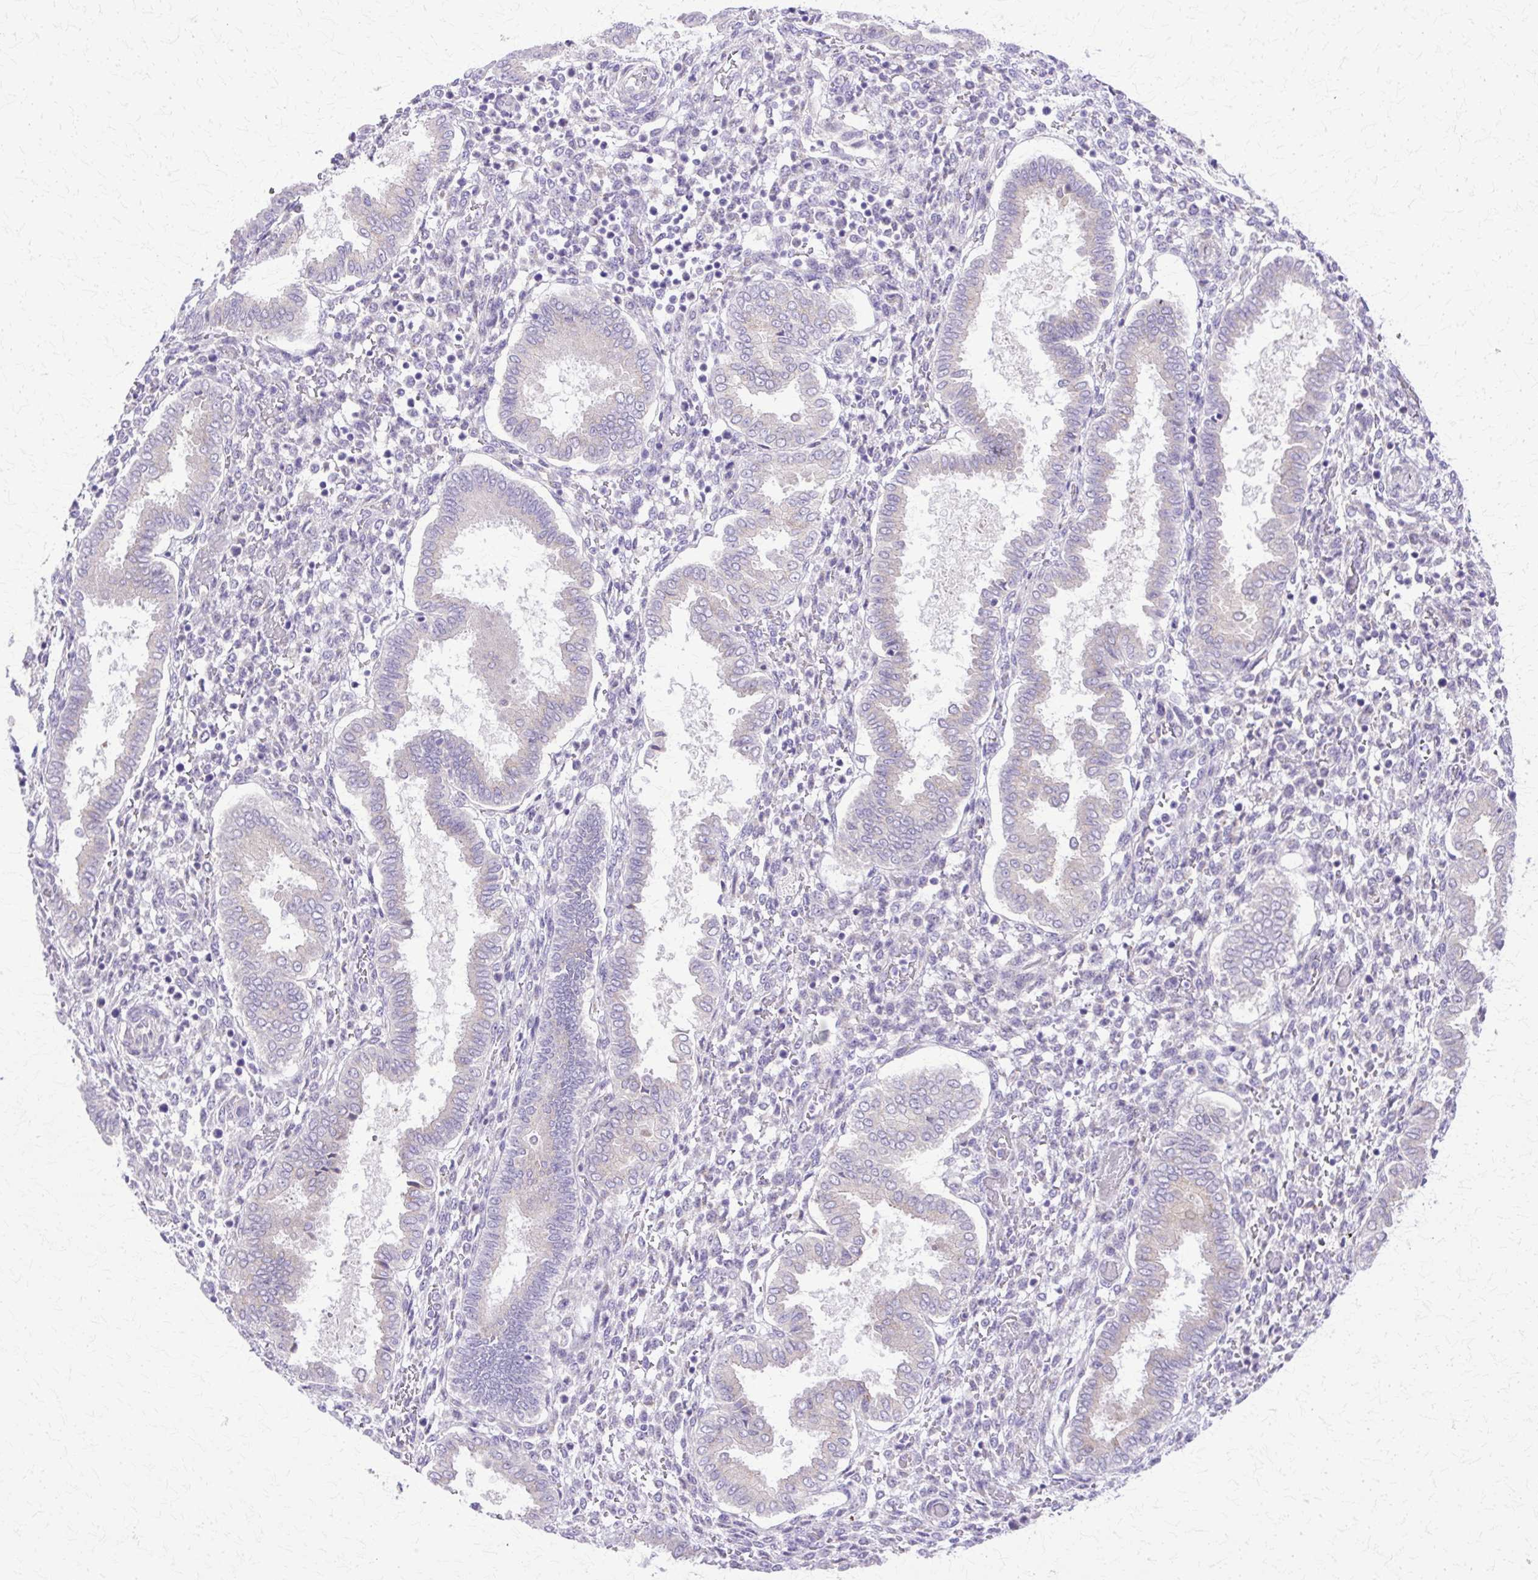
{"staining": {"intensity": "negative", "quantity": "none", "location": "none"}, "tissue": "endometrium", "cell_type": "Cells in endometrial stroma", "image_type": "normal", "snomed": [{"axis": "morphology", "description": "Normal tissue, NOS"}, {"axis": "topography", "description": "Endometrium"}], "caption": "Cells in endometrial stroma are negative for brown protein staining in normal endometrium. (IHC, brightfield microscopy, high magnification).", "gene": "TBC1D3B", "patient": {"sex": "female", "age": 24}}